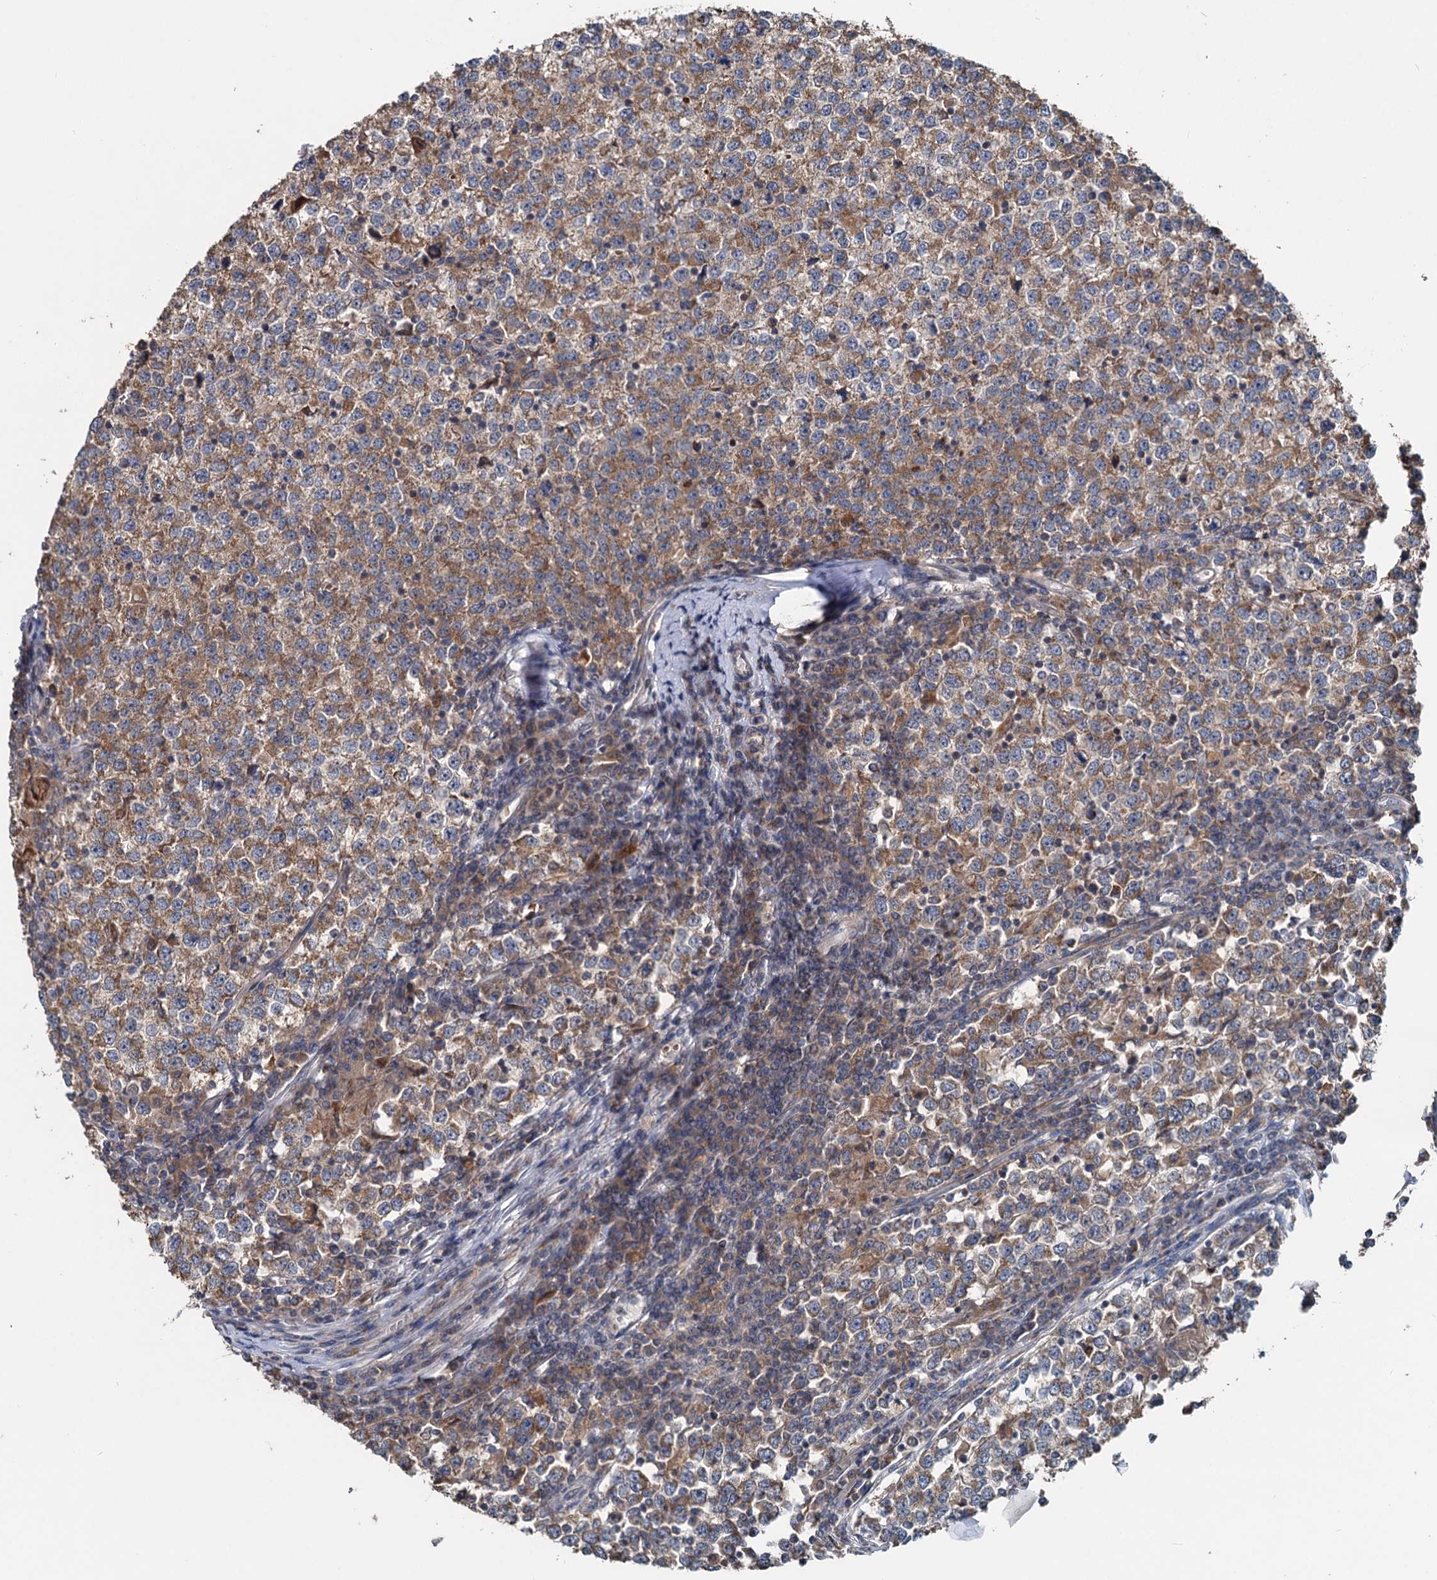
{"staining": {"intensity": "moderate", "quantity": ">75%", "location": "cytoplasmic/membranous"}, "tissue": "testis cancer", "cell_type": "Tumor cells", "image_type": "cancer", "snomed": [{"axis": "morphology", "description": "Seminoma, NOS"}, {"axis": "topography", "description": "Testis"}], "caption": "Moderate cytoplasmic/membranous positivity is appreciated in approximately >75% of tumor cells in testis cancer. Nuclei are stained in blue.", "gene": "OTUB1", "patient": {"sex": "male", "age": 65}}